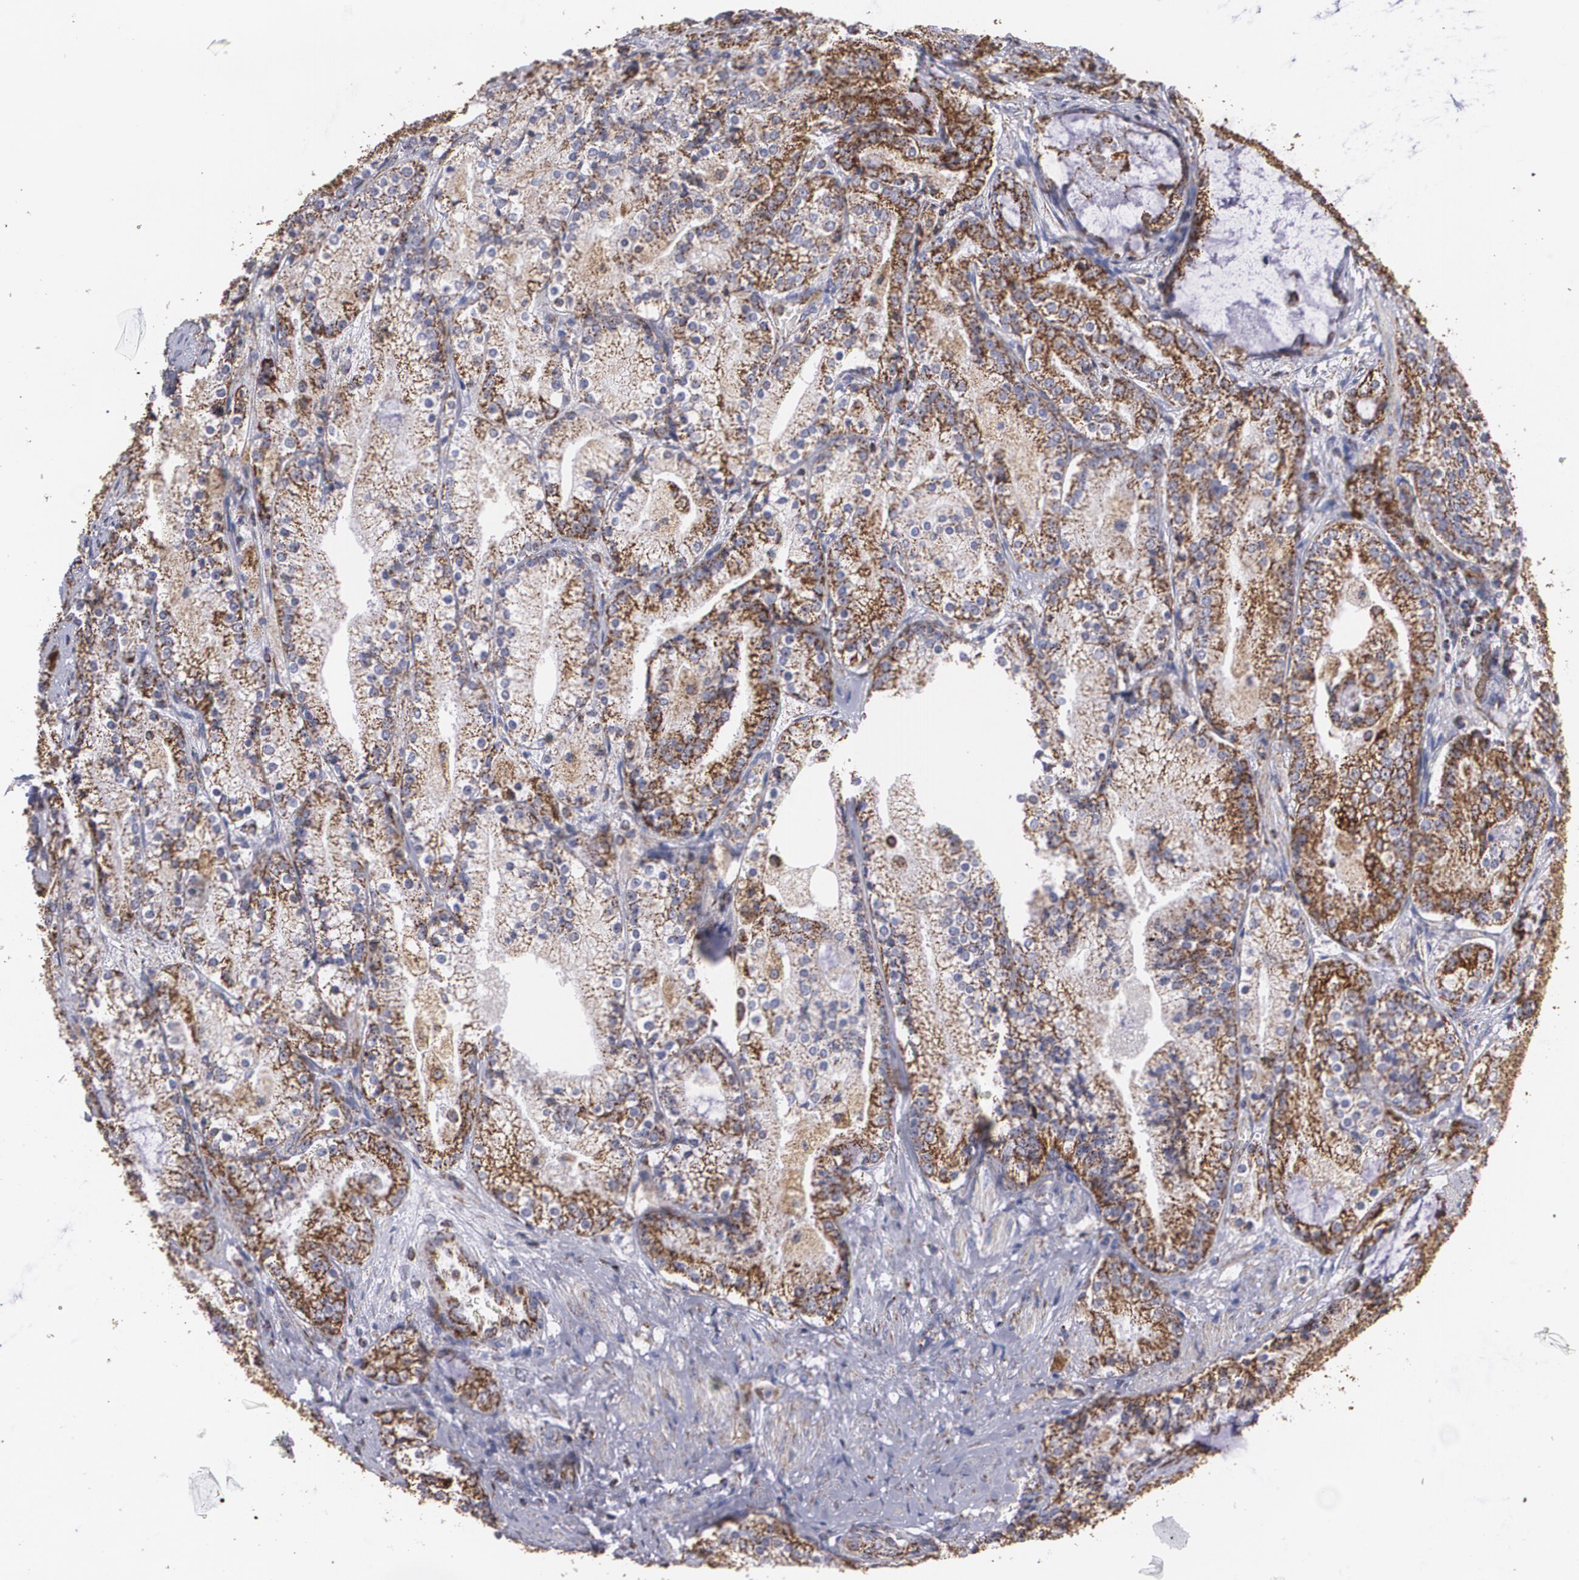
{"staining": {"intensity": "strong", "quantity": ">75%", "location": "cytoplasmic/membranous"}, "tissue": "prostate cancer", "cell_type": "Tumor cells", "image_type": "cancer", "snomed": [{"axis": "morphology", "description": "Adenocarcinoma, High grade"}, {"axis": "topography", "description": "Prostate"}], "caption": "Immunohistochemistry (IHC) staining of prostate high-grade adenocarcinoma, which reveals high levels of strong cytoplasmic/membranous expression in approximately >75% of tumor cells indicating strong cytoplasmic/membranous protein staining. The staining was performed using DAB (3,3'-diaminobenzidine) (brown) for protein detection and nuclei were counterstained in hematoxylin (blue).", "gene": "HSPD1", "patient": {"sex": "male", "age": 63}}